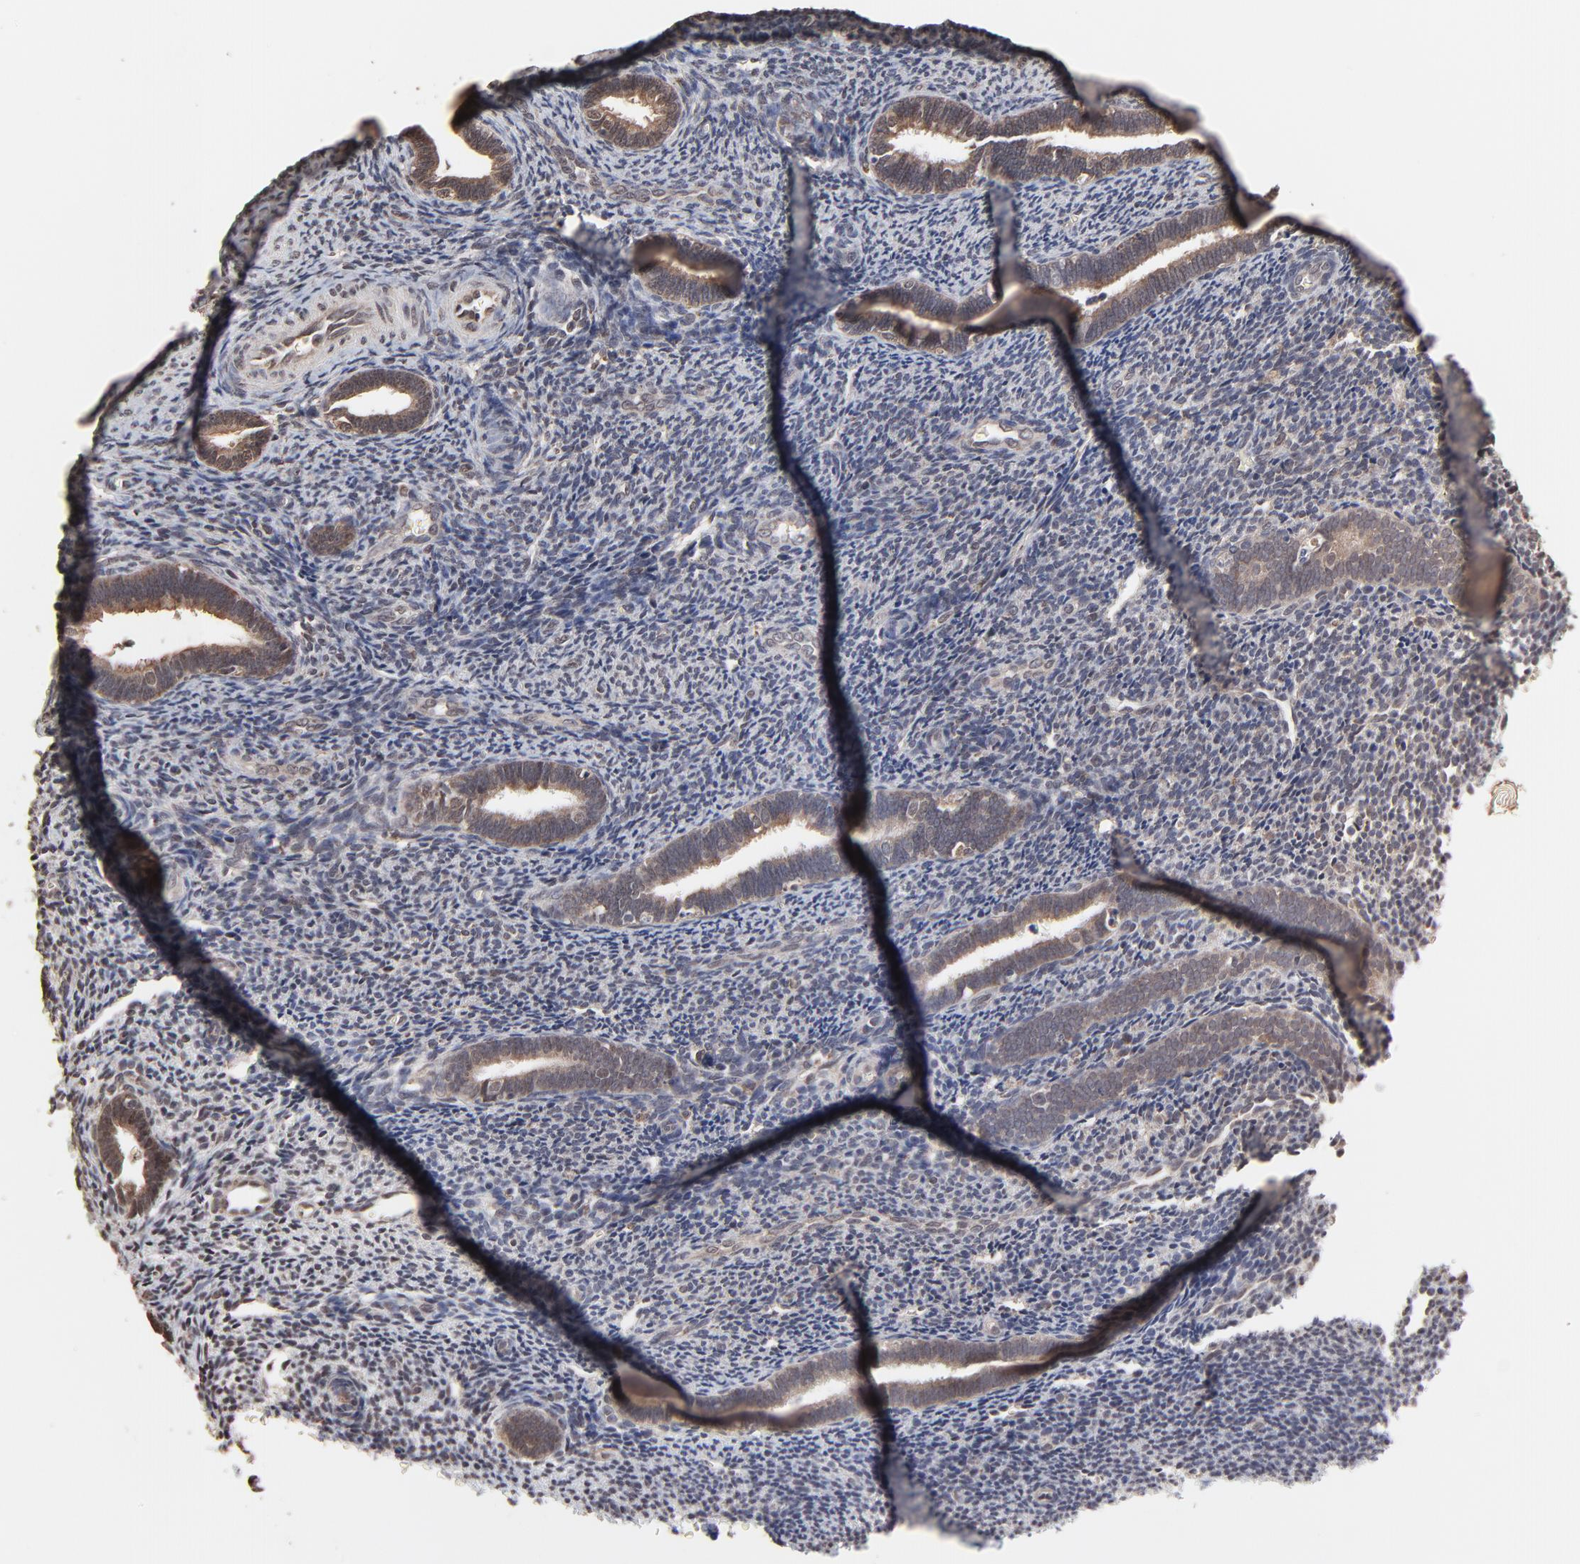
{"staining": {"intensity": "weak", "quantity": "<25%", "location": "cytoplasmic/membranous"}, "tissue": "endometrium", "cell_type": "Cells in endometrial stroma", "image_type": "normal", "snomed": [{"axis": "morphology", "description": "Normal tissue, NOS"}, {"axis": "topography", "description": "Endometrium"}], "caption": "This image is of normal endometrium stained with immunohistochemistry to label a protein in brown with the nuclei are counter-stained blue. There is no staining in cells in endometrial stroma.", "gene": "CHM", "patient": {"sex": "female", "age": 27}}